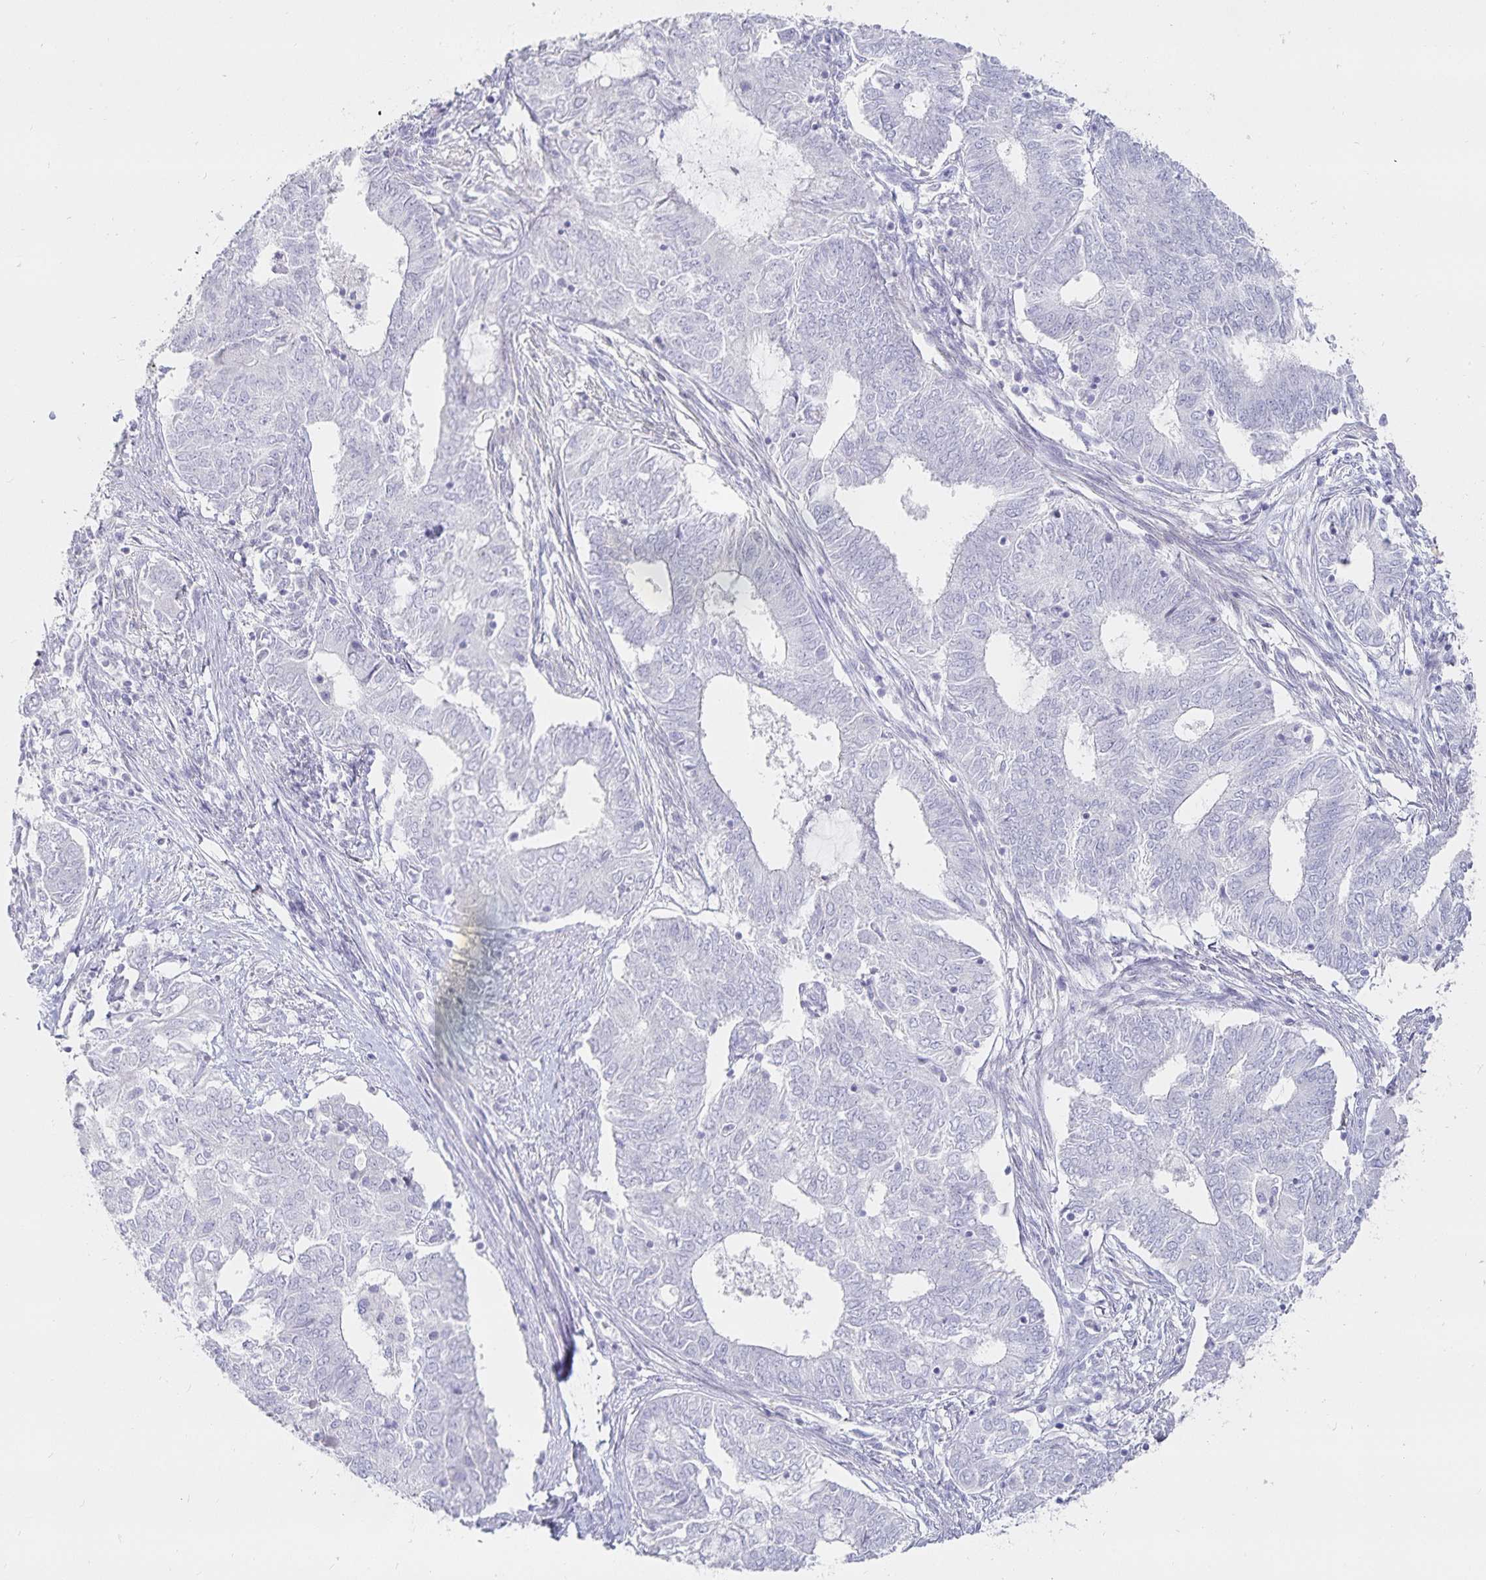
{"staining": {"intensity": "negative", "quantity": "none", "location": "none"}, "tissue": "endometrial cancer", "cell_type": "Tumor cells", "image_type": "cancer", "snomed": [{"axis": "morphology", "description": "Adenocarcinoma, NOS"}, {"axis": "topography", "description": "Endometrium"}], "caption": "This is an IHC histopathology image of human endometrial adenocarcinoma. There is no positivity in tumor cells.", "gene": "SFTPA1", "patient": {"sex": "female", "age": 62}}